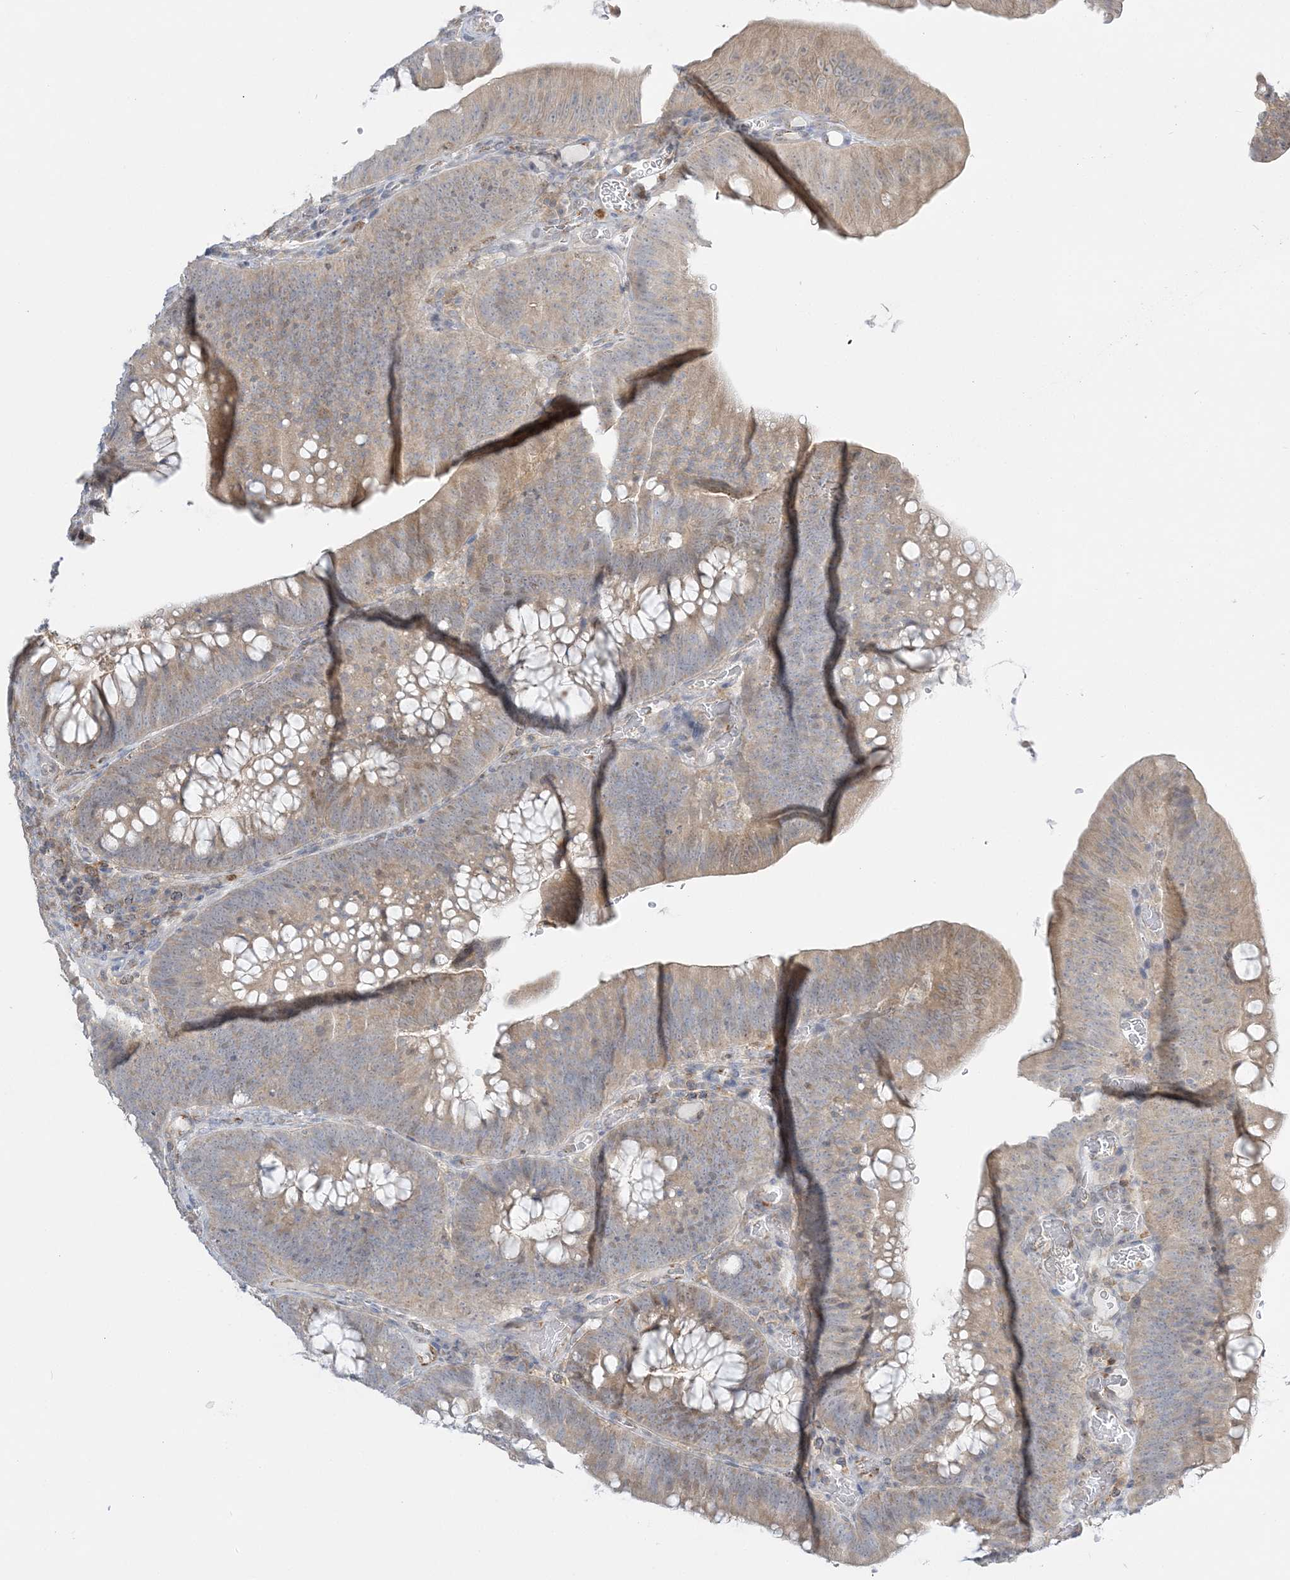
{"staining": {"intensity": "weak", "quantity": ">75%", "location": "cytoplasmic/membranous"}, "tissue": "colorectal cancer", "cell_type": "Tumor cells", "image_type": "cancer", "snomed": [{"axis": "morphology", "description": "Normal tissue, NOS"}, {"axis": "topography", "description": "Colon"}], "caption": "Weak cytoplasmic/membranous protein positivity is seen in approximately >75% of tumor cells in colorectal cancer.", "gene": "INPP1", "patient": {"sex": "female", "age": 82}}